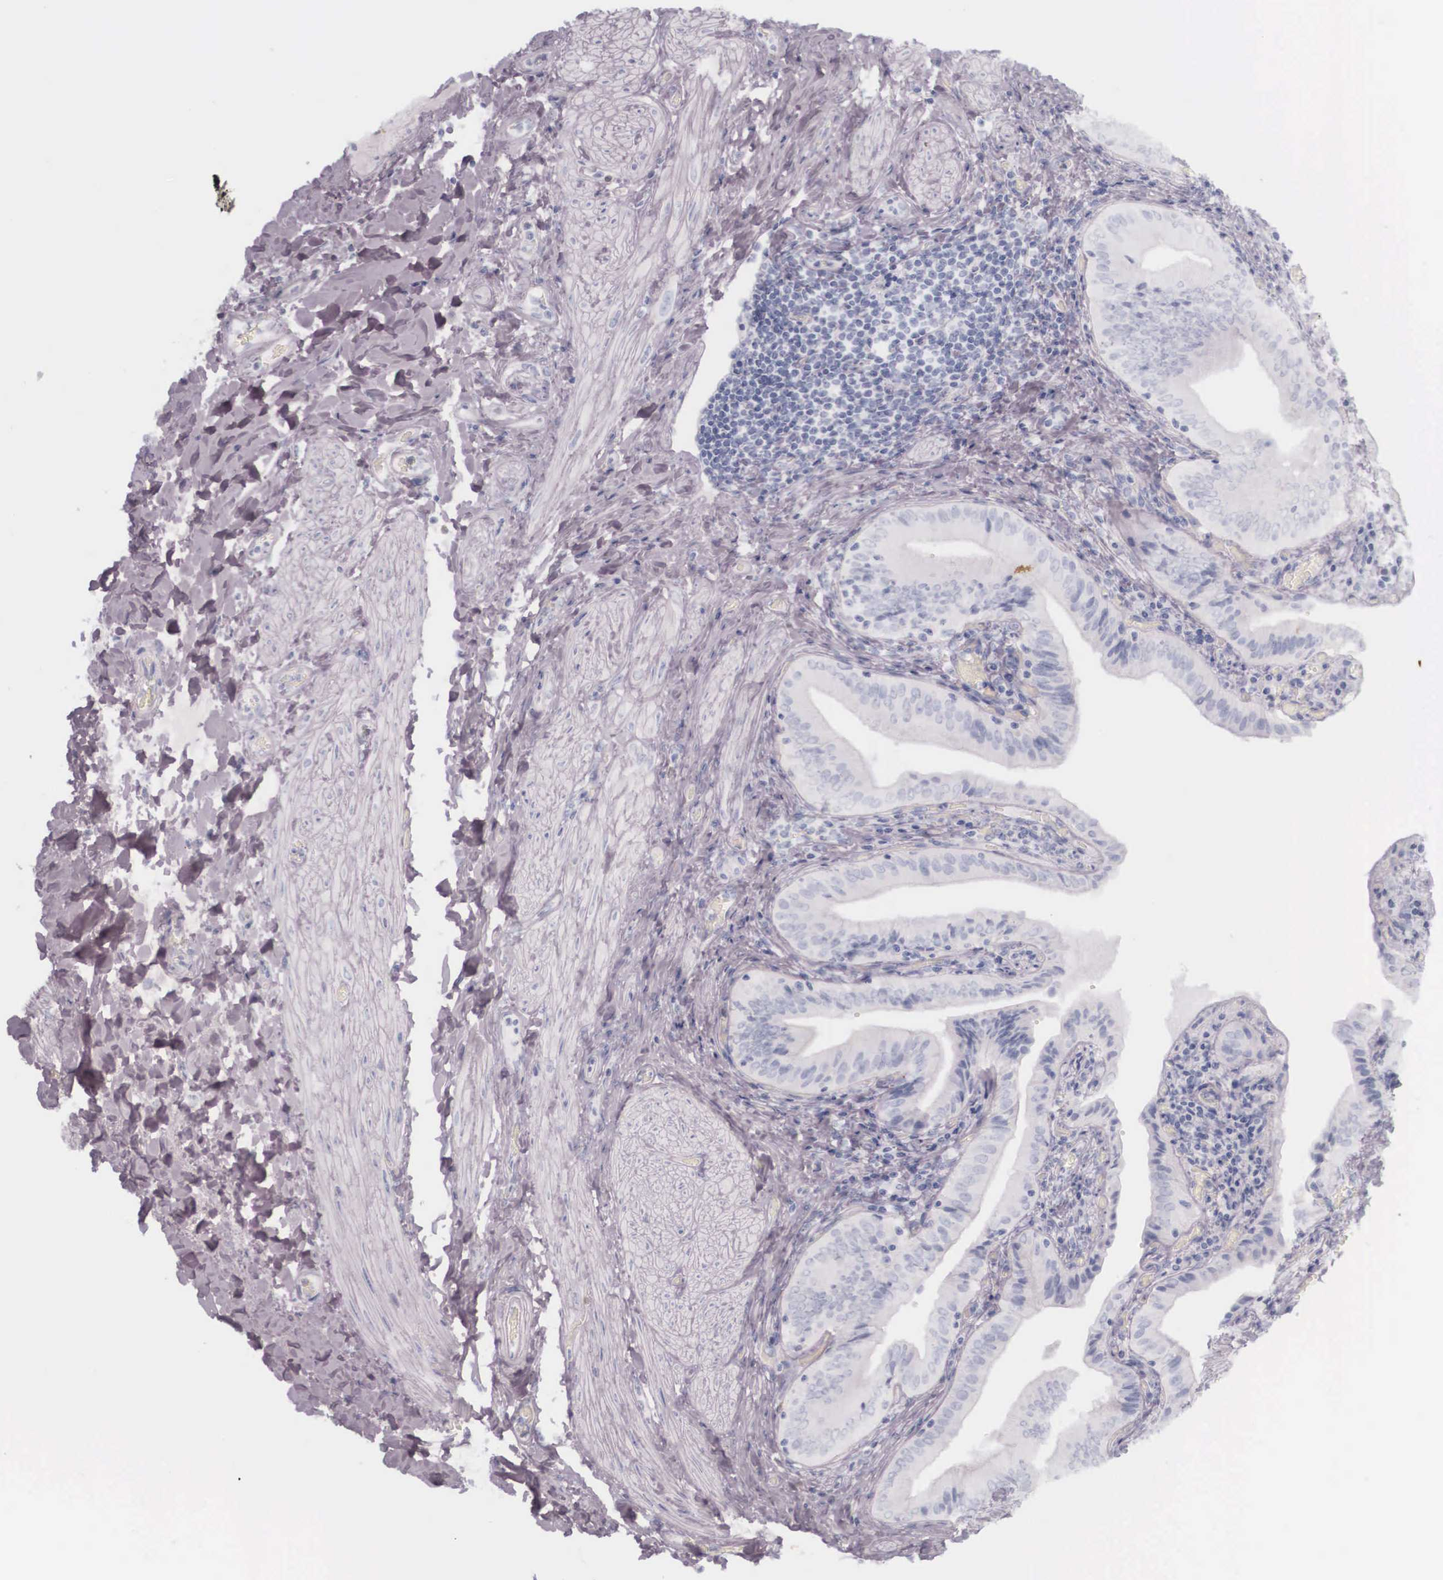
{"staining": {"intensity": "negative", "quantity": "none", "location": "none"}, "tissue": "gallbladder", "cell_type": "Glandular cells", "image_type": "normal", "snomed": [{"axis": "morphology", "description": "Normal tissue, NOS"}, {"axis": "topography", "description": "Gallbladder"}], "caption": "The image exhibits no significant staining in glandular cells of gallbladder.", "gene": "KRT14", "patient": {"sex": "female", "age": 76}}